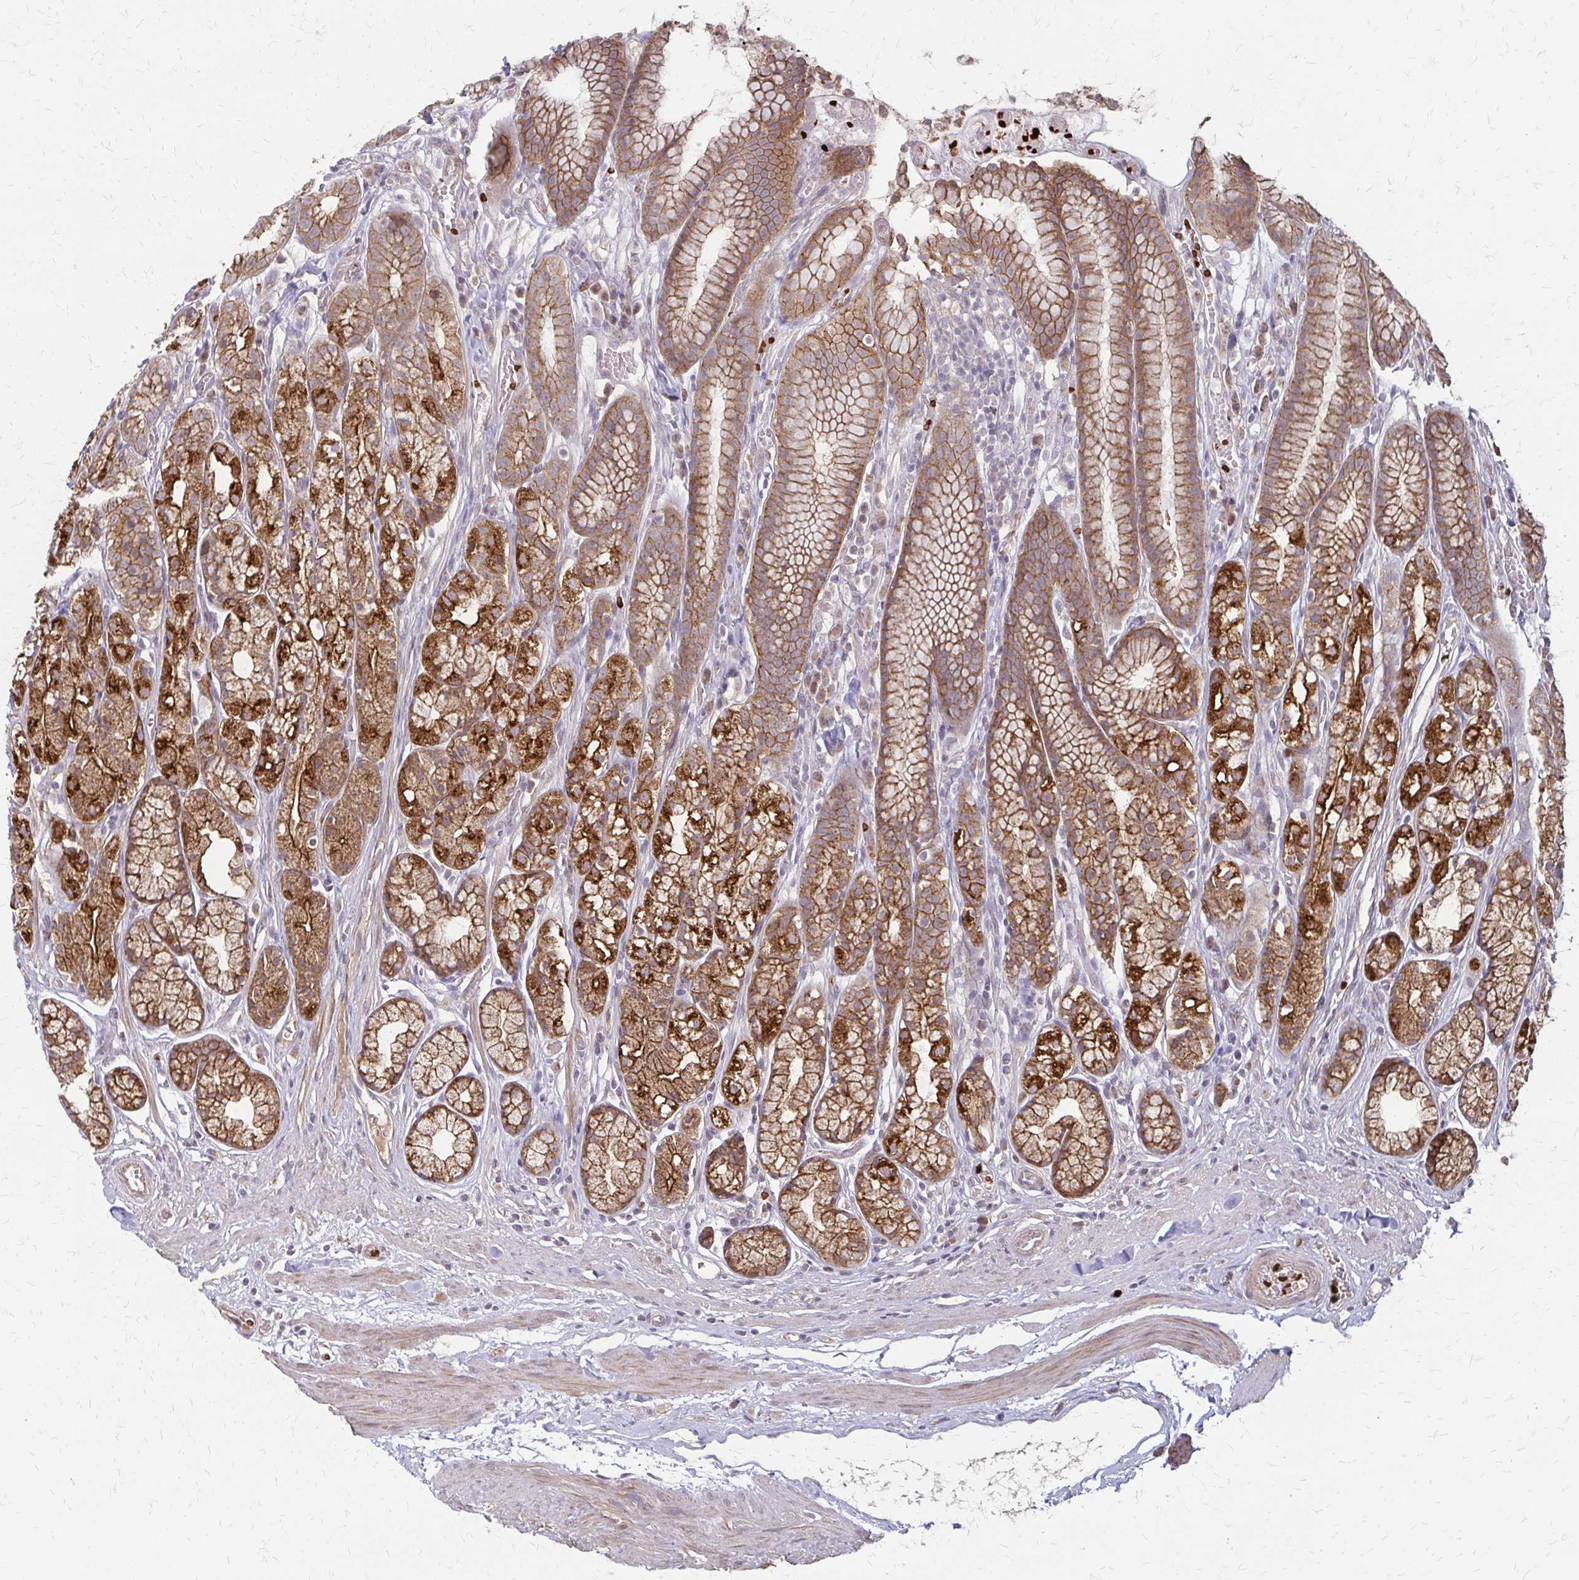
{"staining": {"intensity": "strong", "quantity": ">75%", "location": "cytoplasmic/membranous"}, "tissue": "stomach", "cell_type": "Glandular cells", "image_type": "normal", "snomed": [{"axis": "morphology", "description": "Normal tissue, NOS"}, {"axis": "topography", "description": "Smooth muscle"}, {"axis": "topography", "description": "Stomach"}], "caption": "IHC histopathology image of normal human stomach stained for a protein (brown), which exhibits high levels of strong cytoplasmic/membranous positivity in approximately >75% of glandular cells.", "gene": "ZNF383", "patient": {"sex": "male", "age": 70}}